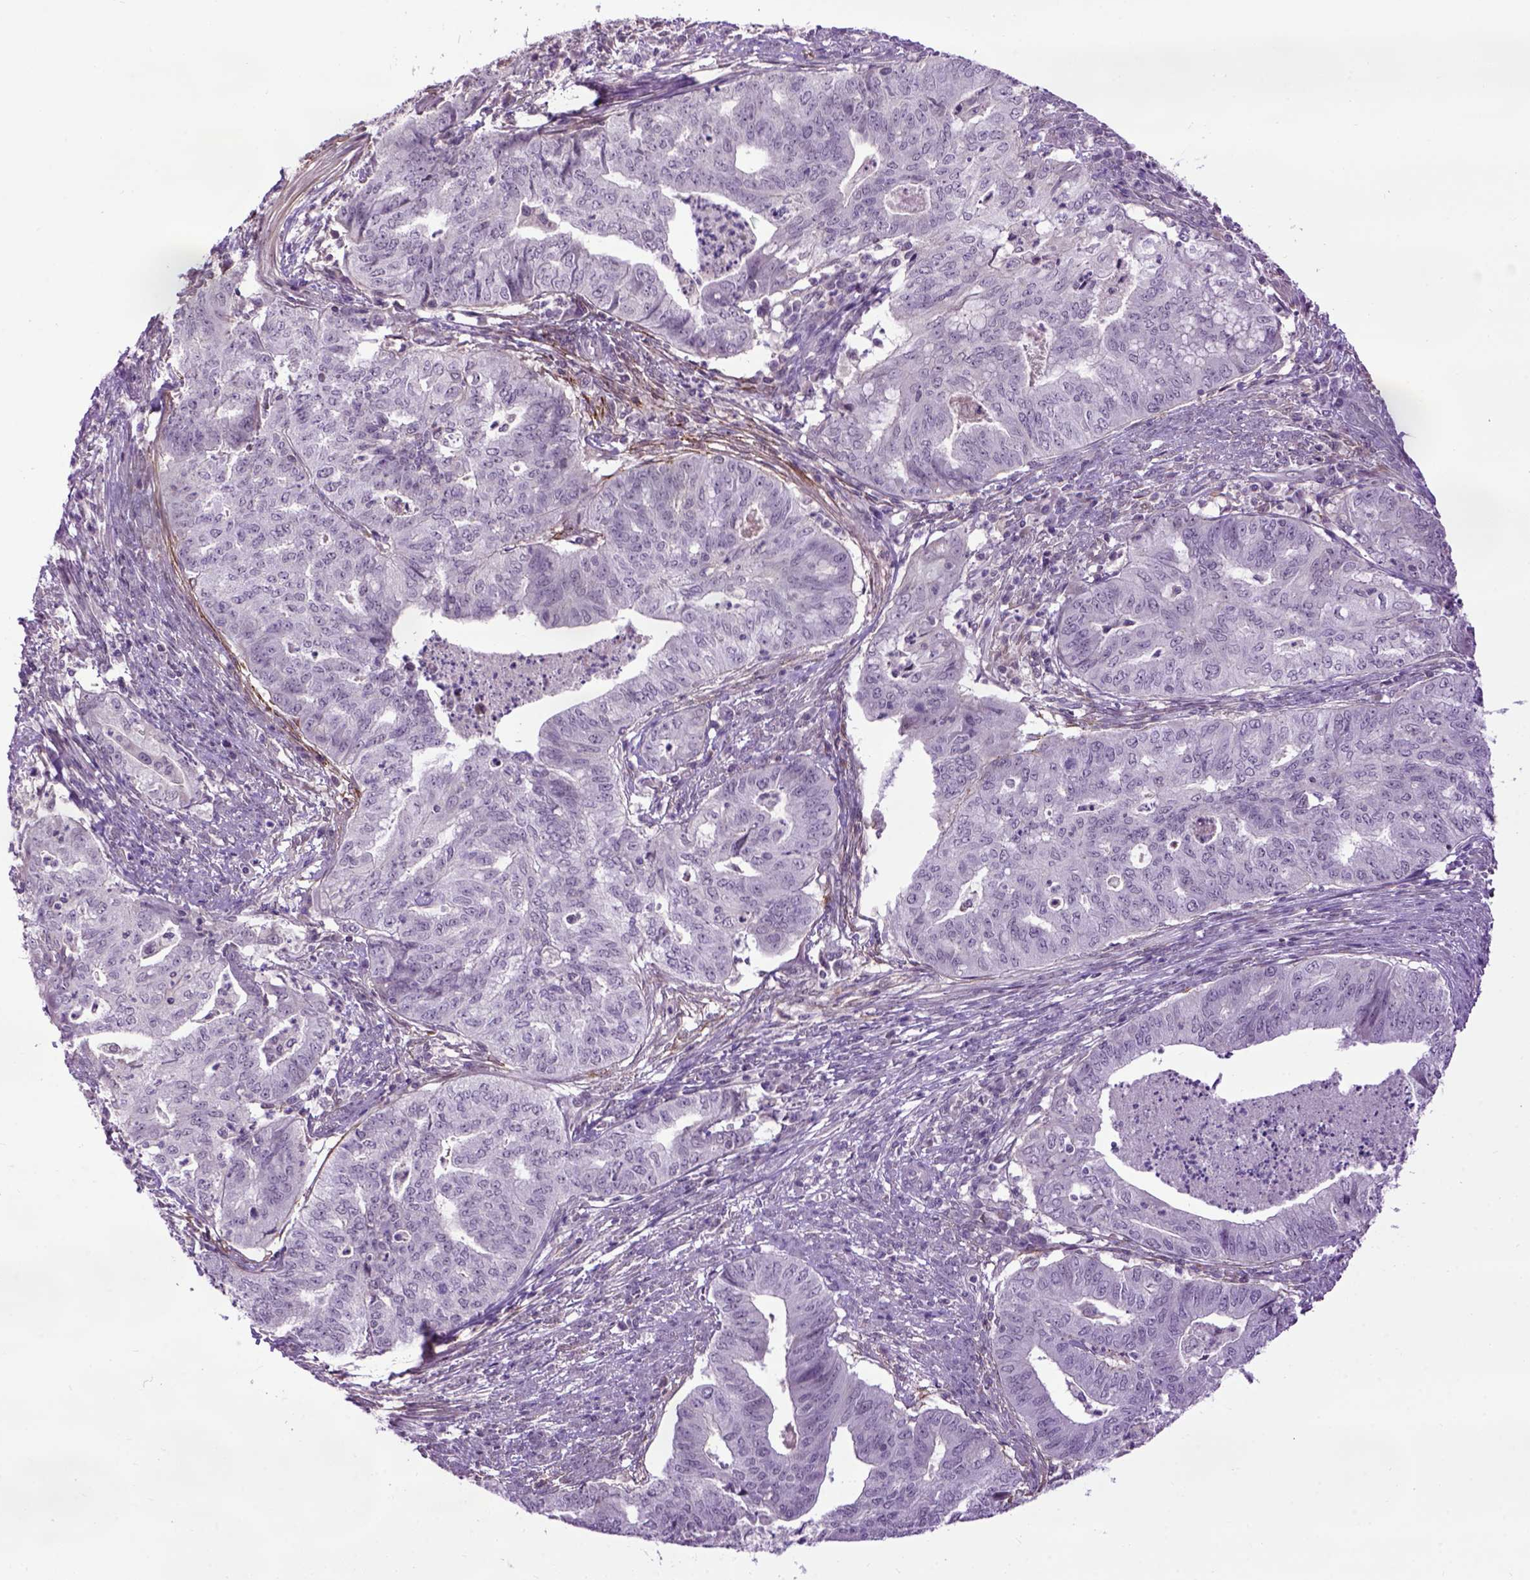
{"staining": {"intensity": "negative", "quantity": "none", "location": "none"}, "tissue": "endometrial cancer", "cell_type": "Tumor cells", "image_type": "cancer", "snomed": [{"axis": "morphology", "description": "Adenocarcinoma, NOS"}, {"axis": "topography", "description": "Endometrium"}], "caption": "Image shows no protein positivity in tumor cells of endometrial cancer (adenocarcinoma) tissue. (DAB (3,3'-diaminobenzidine) IHC with hematoxylin counter stain).", "gene": "EMILIN3", "patient": {"sex": "female", "age": 79}}